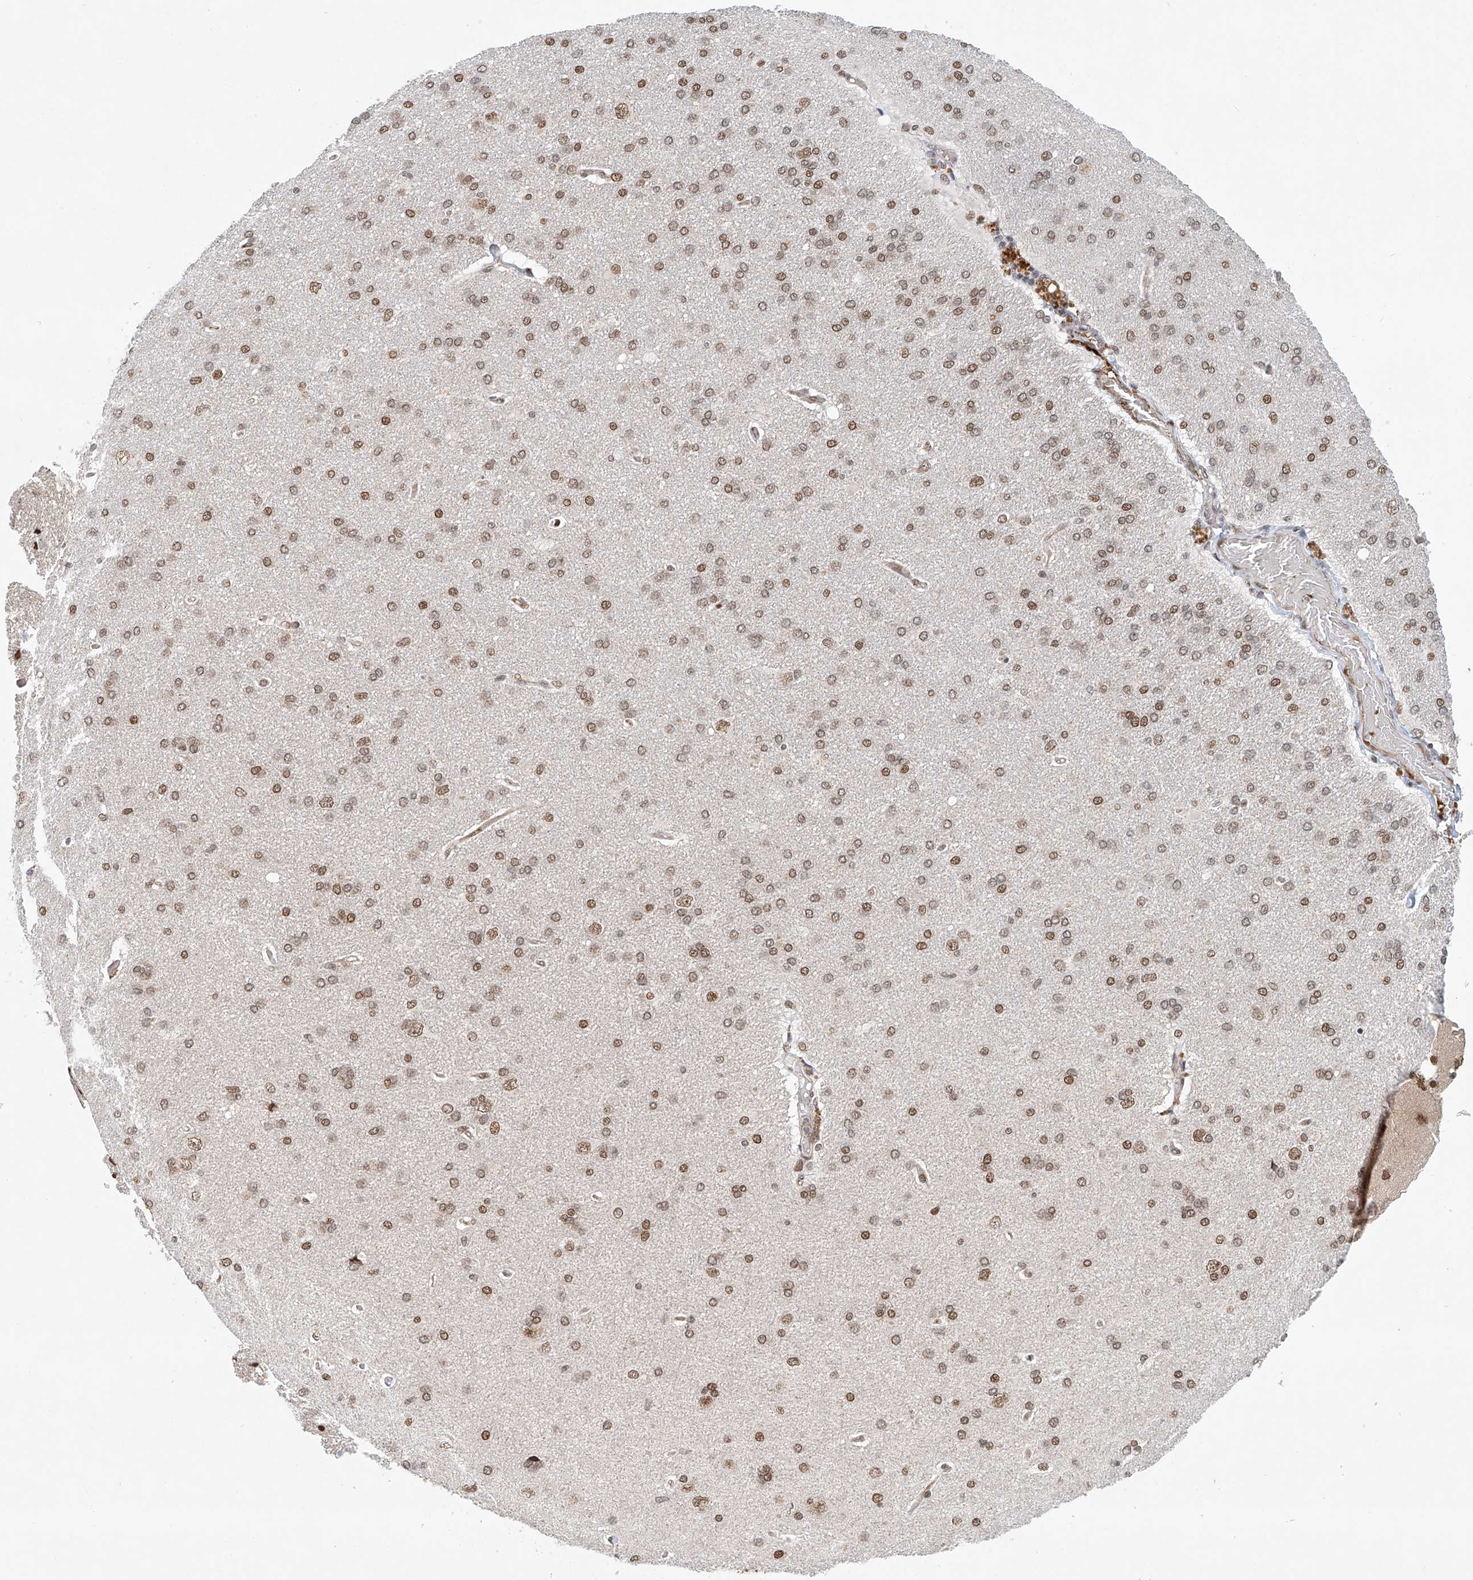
{"staining": {"intensity": "negative", "quantity": "none", "location": "none"}, "tissue": "cerebral cortex", "cell_type": "Endothelial cells", "image_type": "normal", "snomed": [{"axis": "morphology", "description": "Normal tissue, NOS"}, {"axis": "topography", "description": "Cerebral cortex"}], "caption": "IHC of unremarkable human cerebral cortex exhibits no positivity in endothelial cells.", "gene": "ZNF470", "patient": {"sex": "male", "age": 62}}